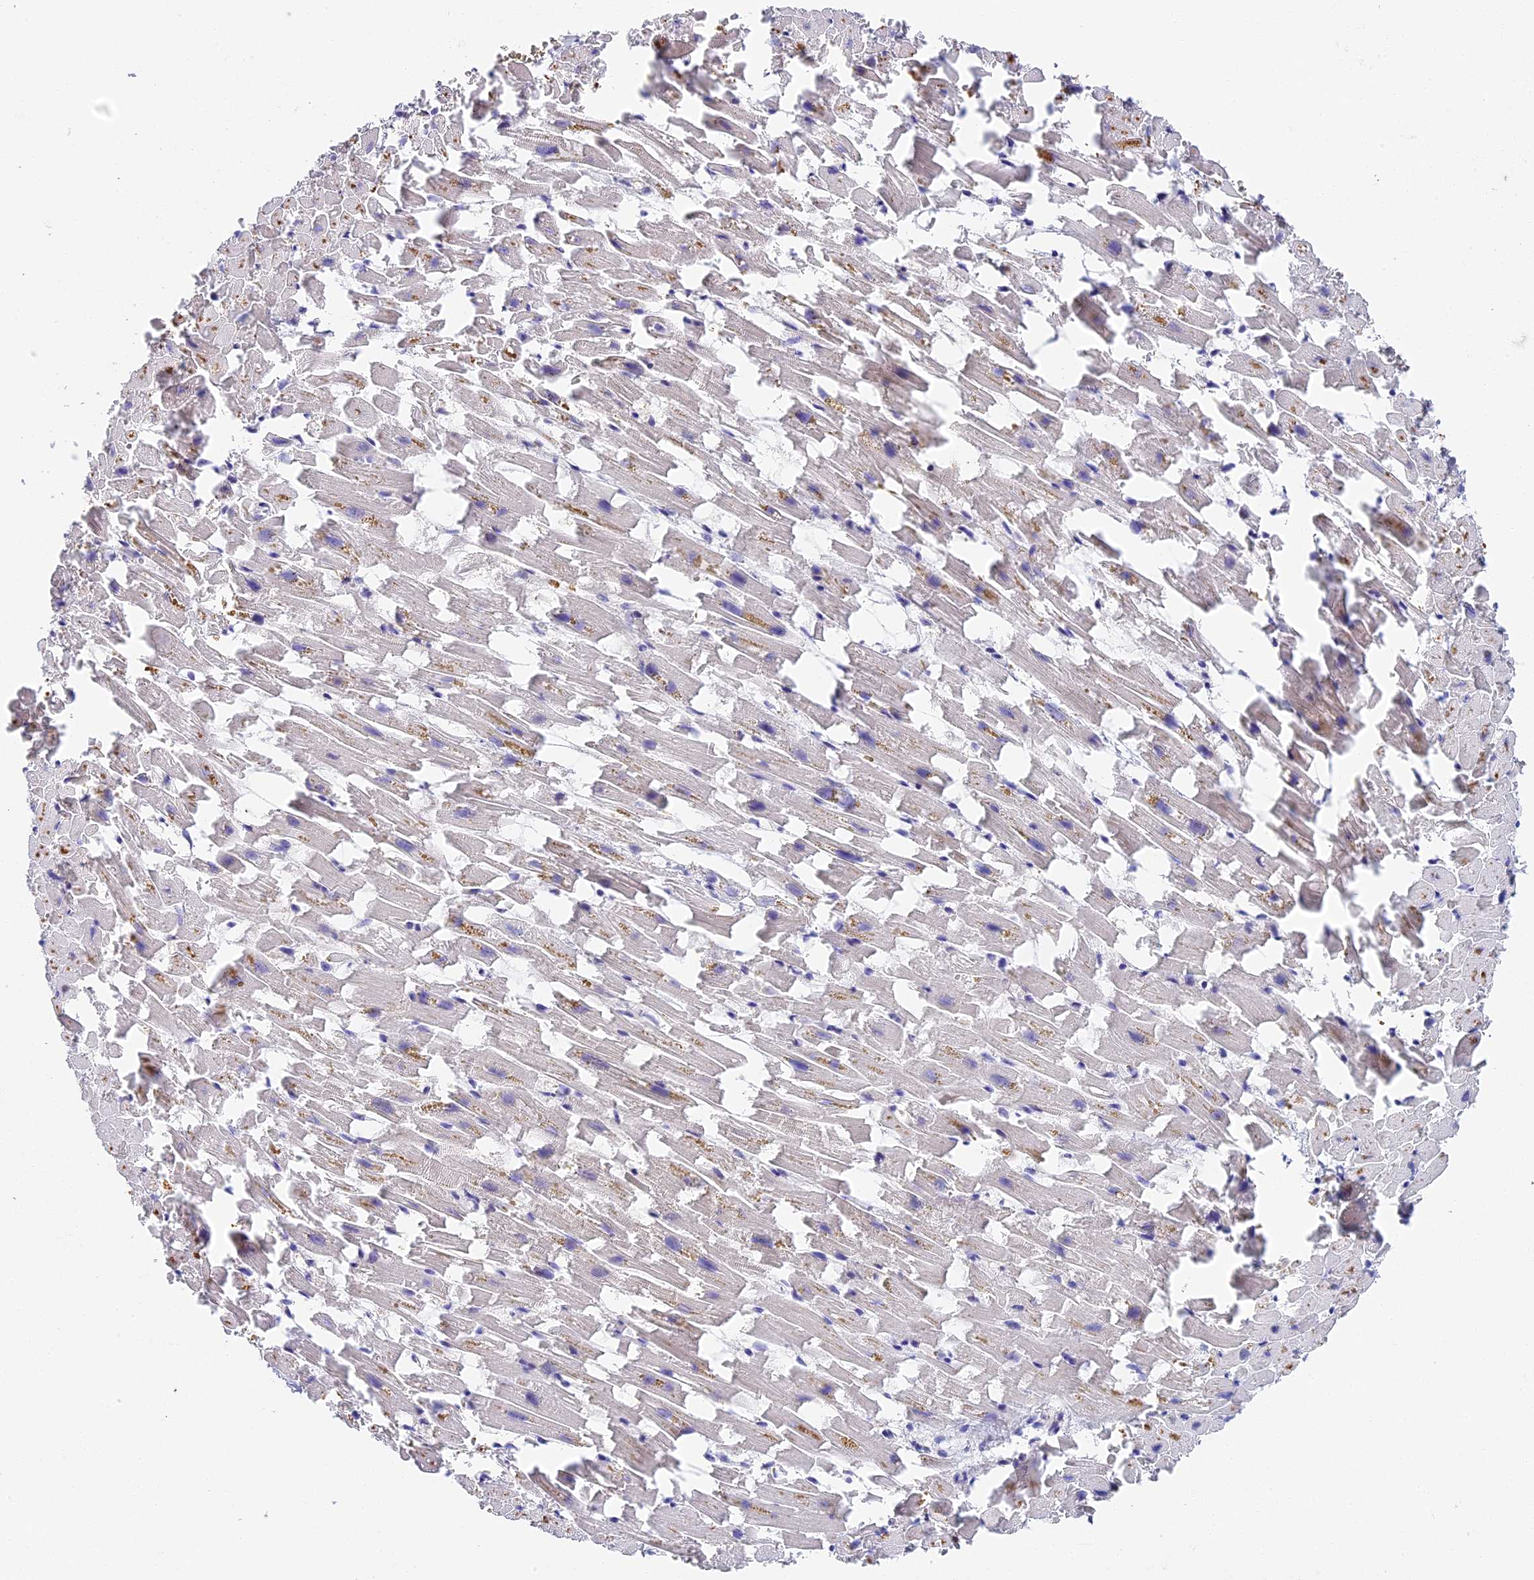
{"staining": {"intensity": "weak", "quantity": "25%-75%", "location": "cytoplasmic/membranous"}, "tissue": "heart muscle", "cell_type": "Cardiomyocytes", "image_type": "normal", "snomed": [{"axis": "morphology", "description": "Normal tissue, NOS"}, {"axis": "topography", "description": "Heart"}], "caption": "Heart muscle stained with DAB (3,3'-diaminobenzidine) immunohistochemistry (IHC) shows low levels of weak cytoplasmic/membranous staining in about 25%-75% of cardiomyocytes. Nuclei are stained in blue.", "gene": "ADGRD1", "patient": {"sex": "female", "age": 64}}